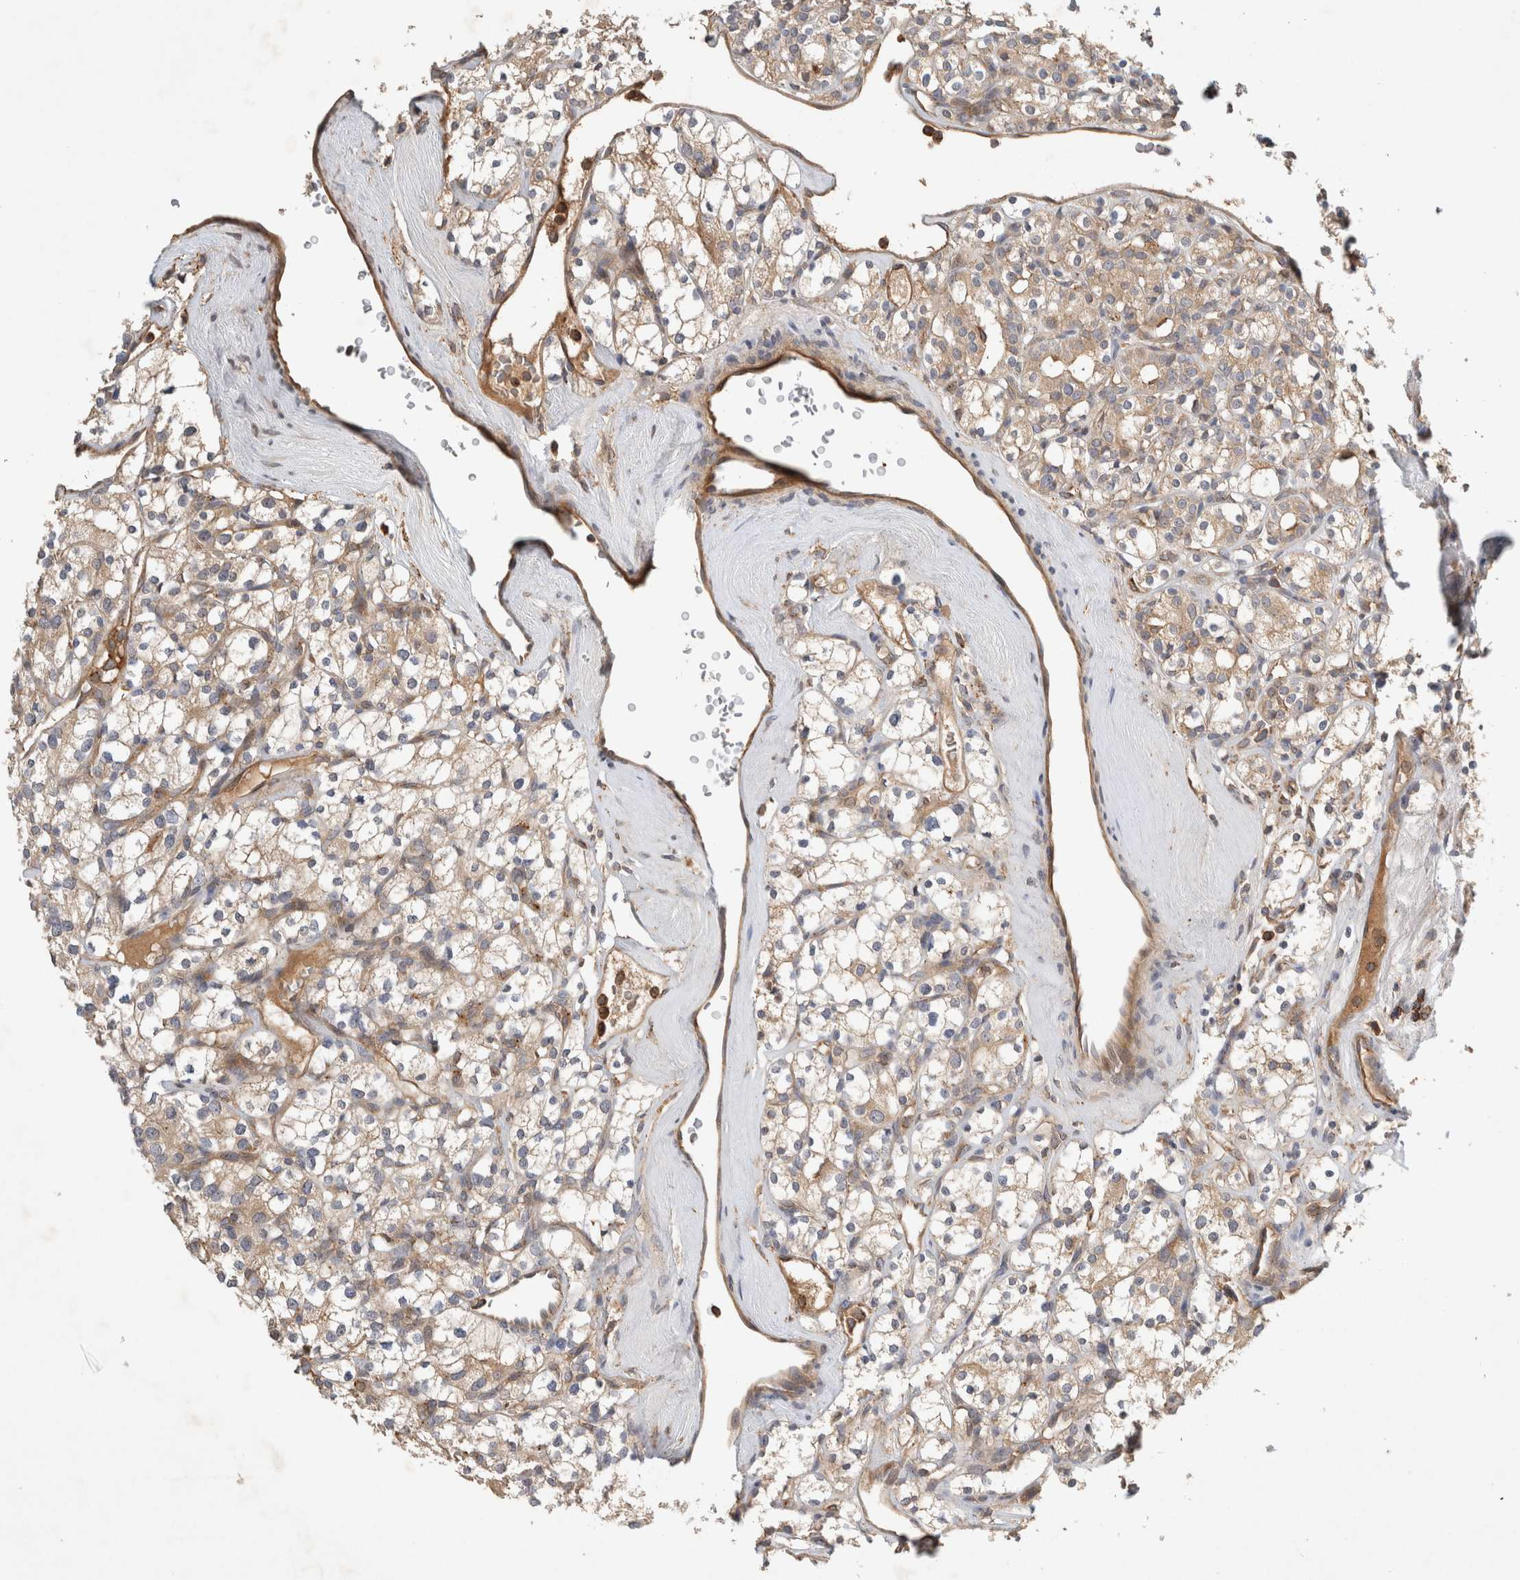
{"staining": {"intensity": "weak", "quantity": "25%-75%", "location": "cytoplasmic/membranous"}, "tissue": "renal cancer", "cell_type": "Tumor cells", "image_type": "cancer", "snomed": [{"axis": "morphology", "description": "Adenocarcinoma, NOS"}, {"axis": "topography", "description": "Kidney"}], "caption": "Adenocarcinoma (renal) stained for a protein demonstrates weak cytoplasmic/membranous positivity in tumor cells.", "gene": "ARMC9", "patient": {"sex": "male", "age": 77}}